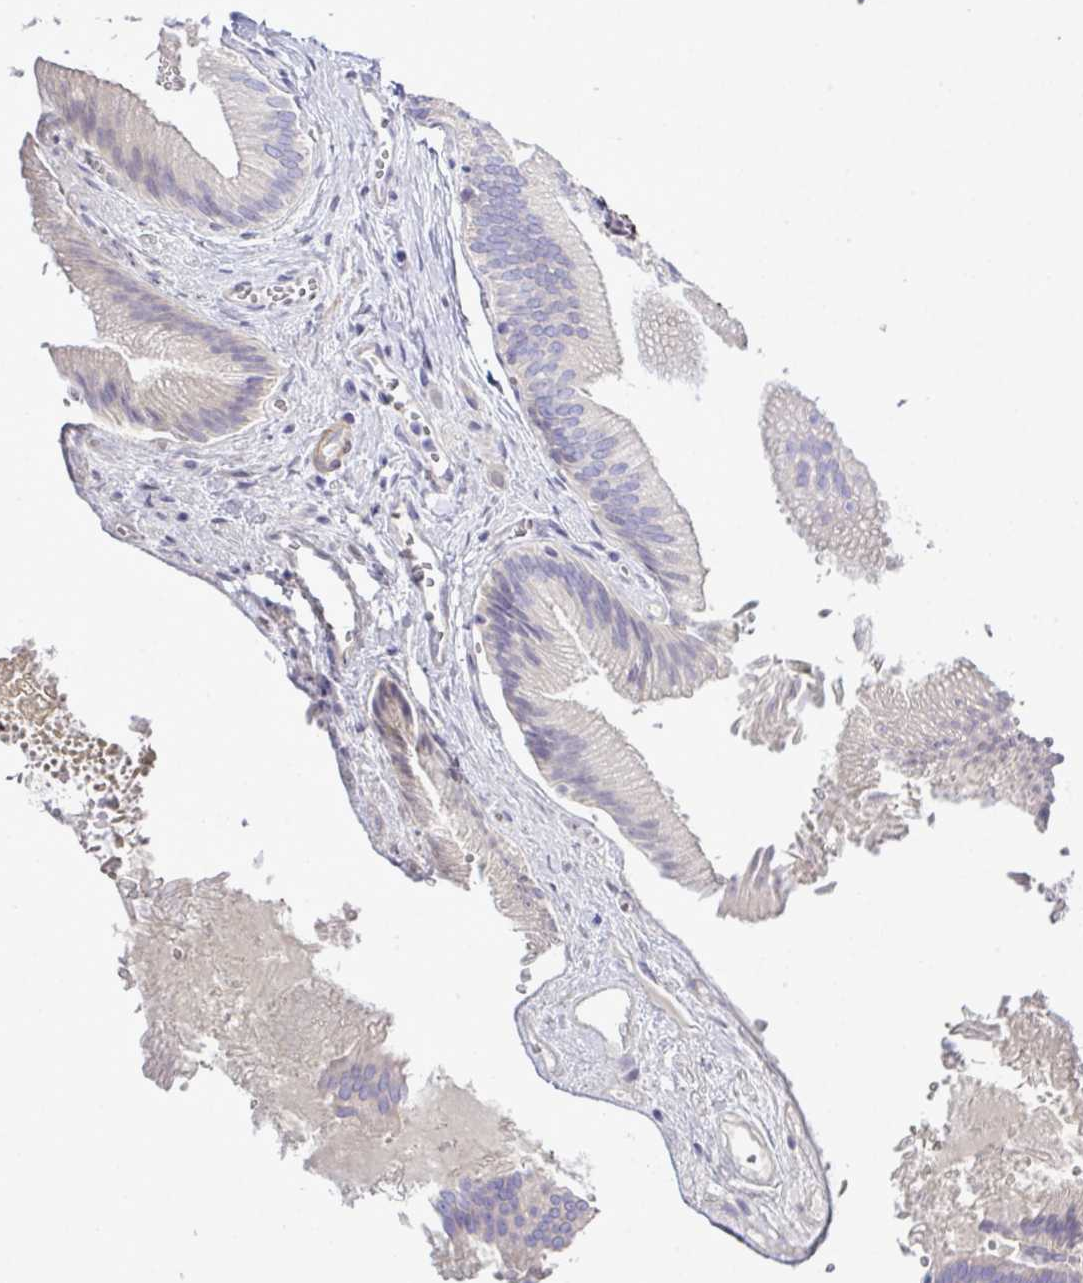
{"staining": {"intensity": "negative", "quantity": "none", "location": "none"}, "tissue": "gallbladder", "cell_type": "Glandular cells", "image_type": "normal", "snomed": [{"axis": "morphology", "description": "Normal tissue, NOS"}, {"axis": "topography", "description": "Gallbladder"}], "caption": "This is an IHC micrograph of unremarkable gallbladder. There is no positivity in glandular cells.", "gene": "MED11", "patient": {"sex": "male", "age": 17}}